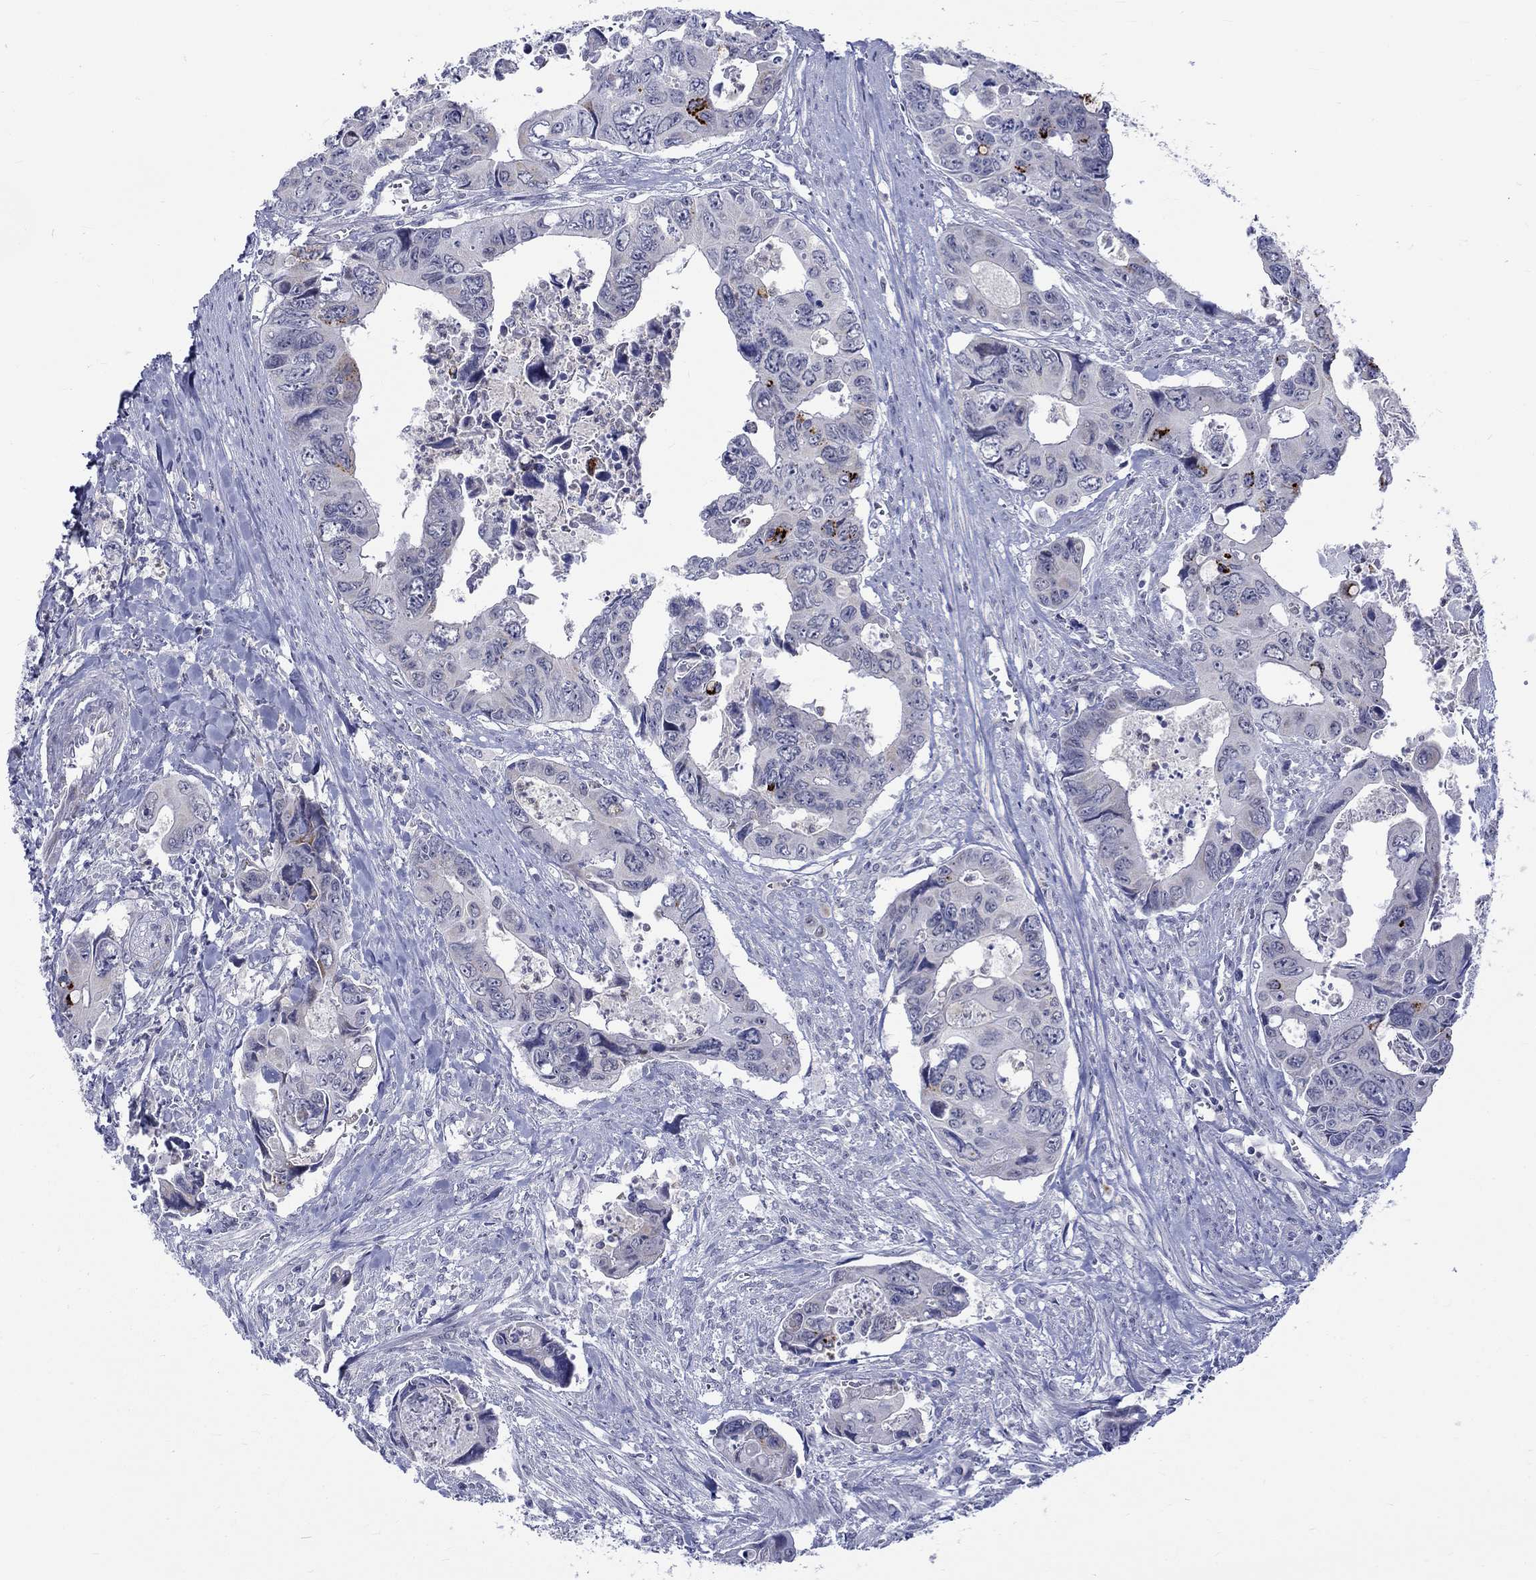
{"staining": {"intensity": "strong", "quantity": "<25%", "location": "cytoplasmic/membranous"}, "tissue": "colorectal cancer", "cell_type": "Tumor cells", "image_type": "cancer", "snomed": [{"axis": "morphology", "description": "Adenocarcinoma, NOS"}, {"axis": "topography", "description": "Rectum"}], "caption": "An image showing strong cytoplasmic/membranous staining in about <25% of tumor cells in colorectal adenocarcinoma, as visualized by brown immunohistochemical staining.", "gene": "ST6GALNAC1", "patient": {"sex": "male", "age": 62}}